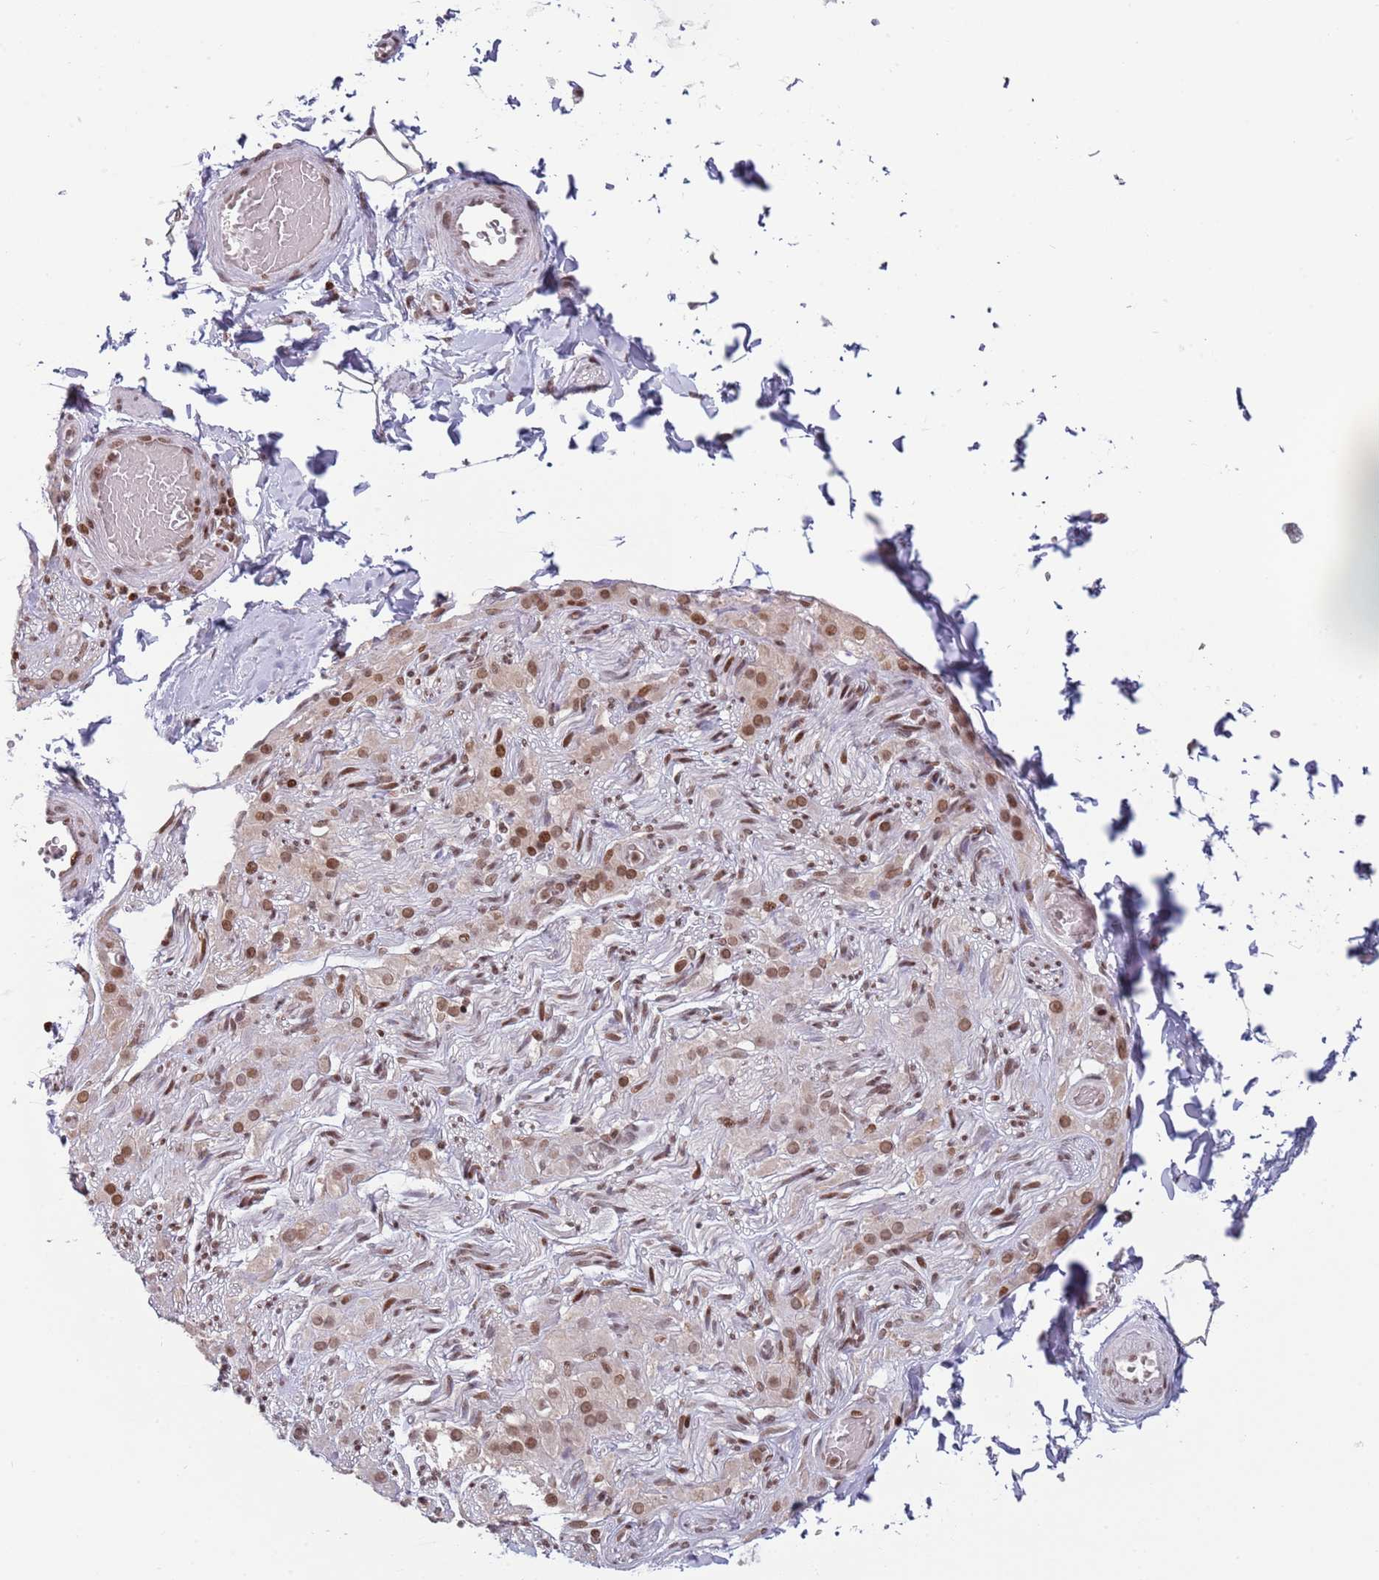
{"staining": {"intensity": "negative", "quantity": "none", "location": "none"}, "tissue": "adipose tissue", "cell_type": "Adipocytes", "image_type": "normal", "snomed": [{"axis": "morphology", "description": "Normal tissue, NOS"}, {"axis": "topography", "description": "Soft tissue"}, {"axis": "topography", "description": "Vascular tissue"}, {"axis": "topography", "description": "Peripheral nerve tissue"}], "caption": "Protein analysis of normal adipose tissue reveals no significant staining in adipocytes.", "gene": "SH3RF3", "patient": {"sex": "male", "age": 32}}